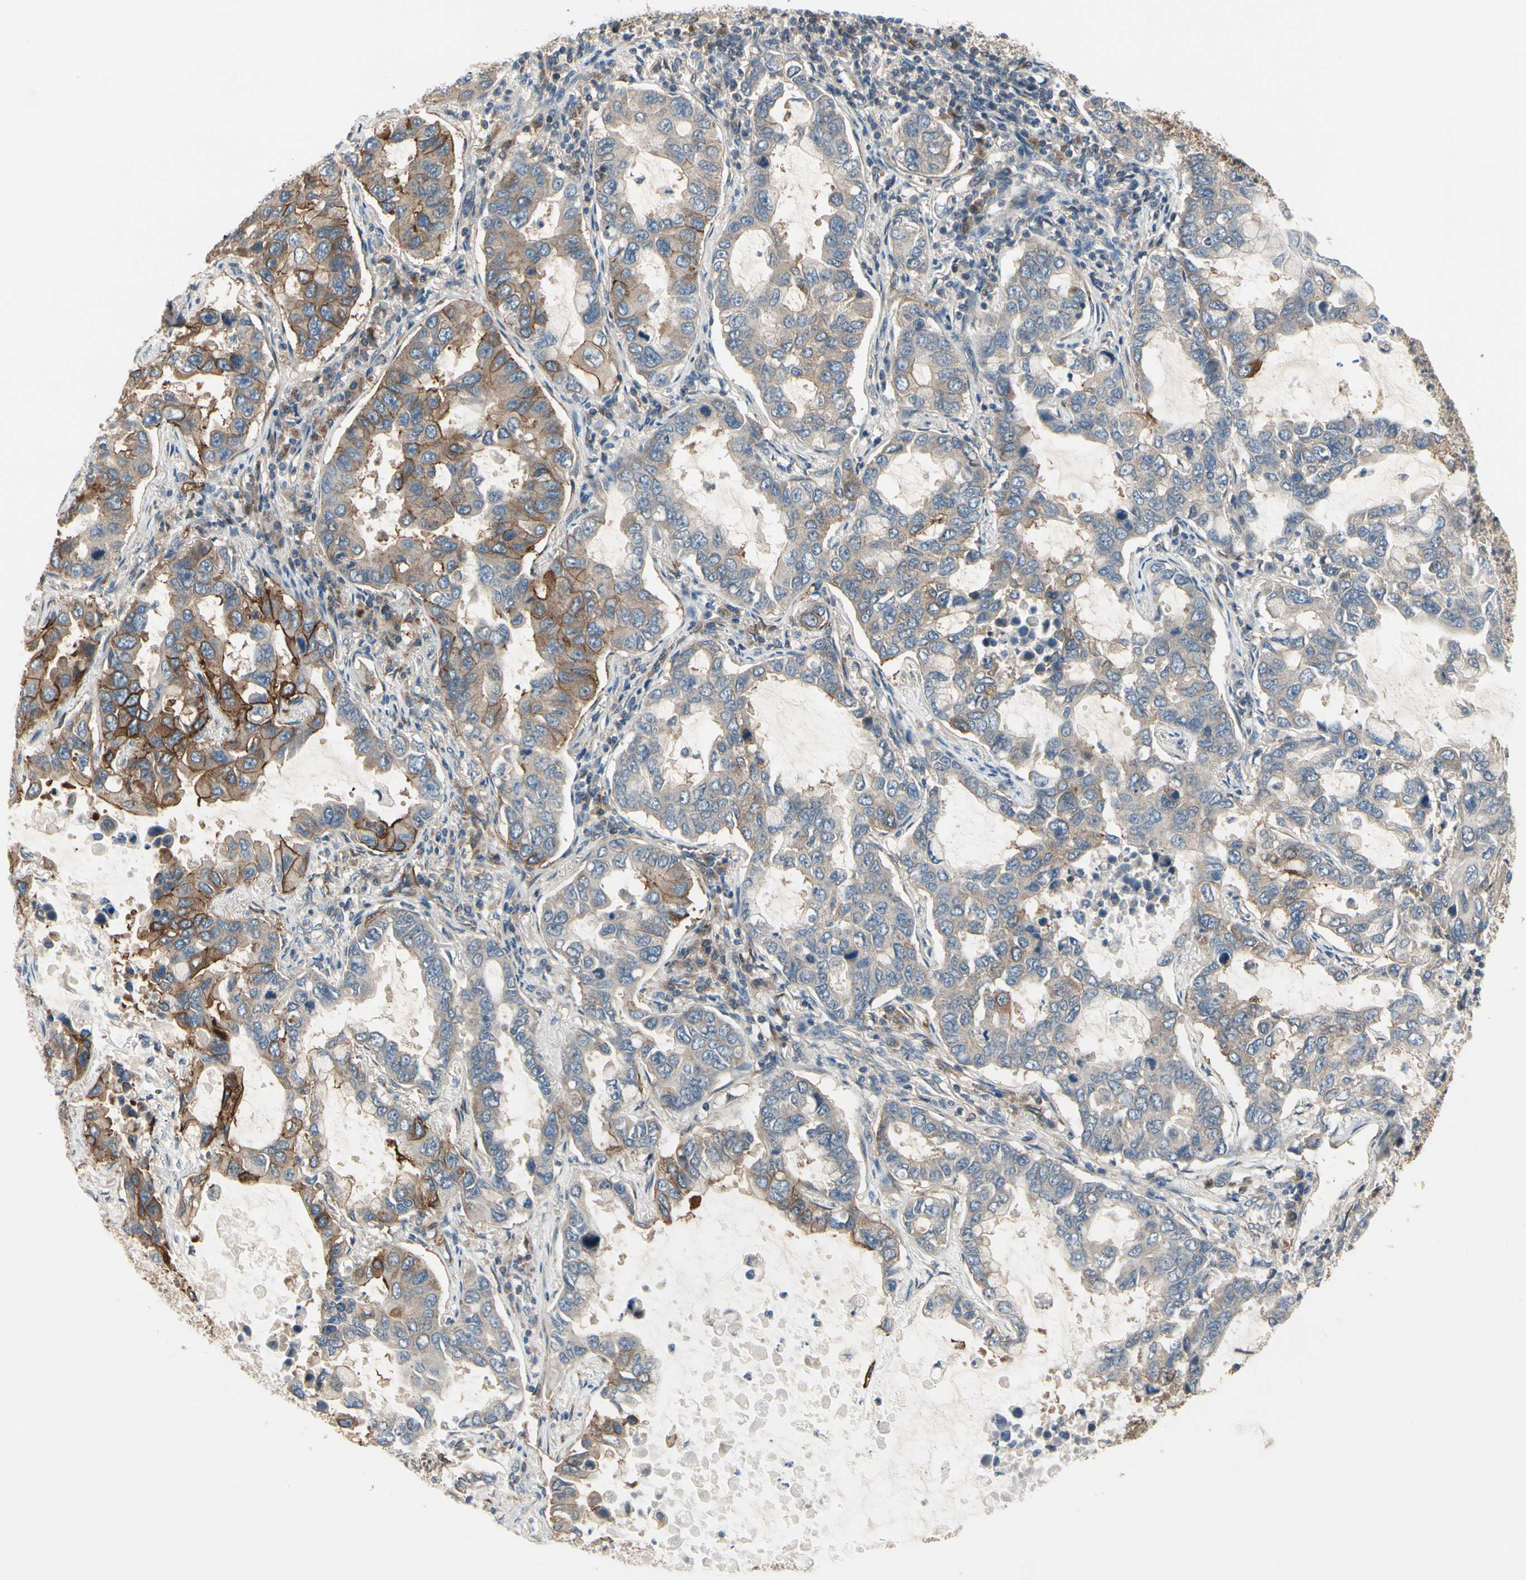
{"staining": {"intensity": "strong", "quantity": "<25%", "location": "cytoplasmic/membranous"}, "tissue": "lung cancer", "cell_type": "Tumor cells", "image_type": "cancer", "snomed": [{"axis": "morphology", "description": "Adenocarcinoma, NOS"}, {"axis": "topography", "description": "Lung"}], "caption": "A brown stain shows strong cytoplasmic/membranous positivity of a protein in adenocarcinoma (lung) tumor cells.", "gene": "CGREF1", "patient": {"sex": "male", "age": 64}}